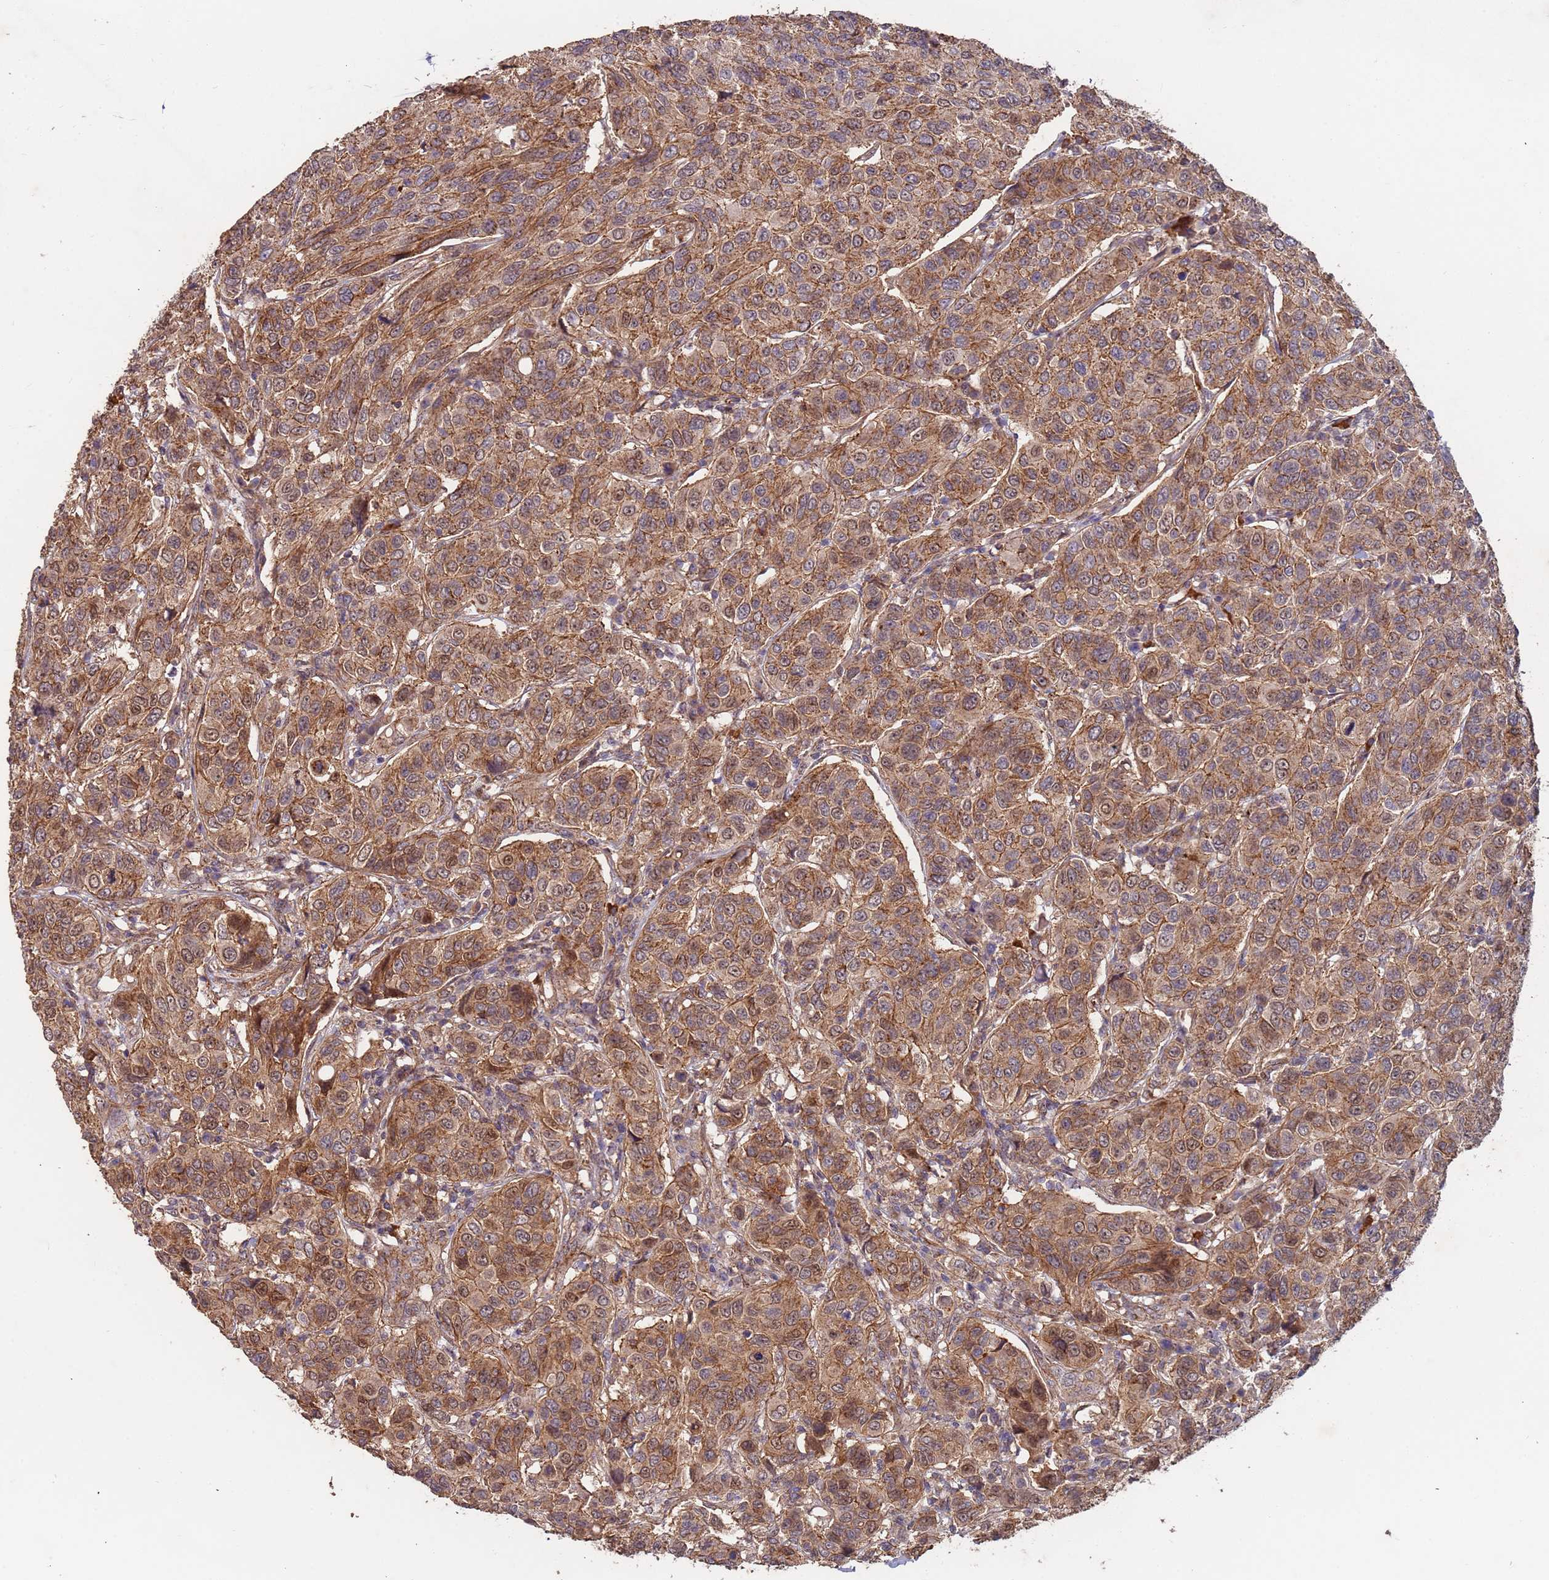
{"staining": {"intensity": "moderate", "quantity": ">75%", "location": "cytoplasmic/membranous"}, "tissue": "breast cancer", "cell_type": "Tumor cells", "image_type": "cancer", "snomed": [{"axis": "morphology", "description": "Duct carcinoma"}, {"axis": "topography", "description": "Breast"}], "caption": "Breast intraductal carcinoma stained with a protein marker demonstrates moderate staining in tumor cells.", "gene": "KANSL1L", "patient": {"sex": "female", "age": 55}}